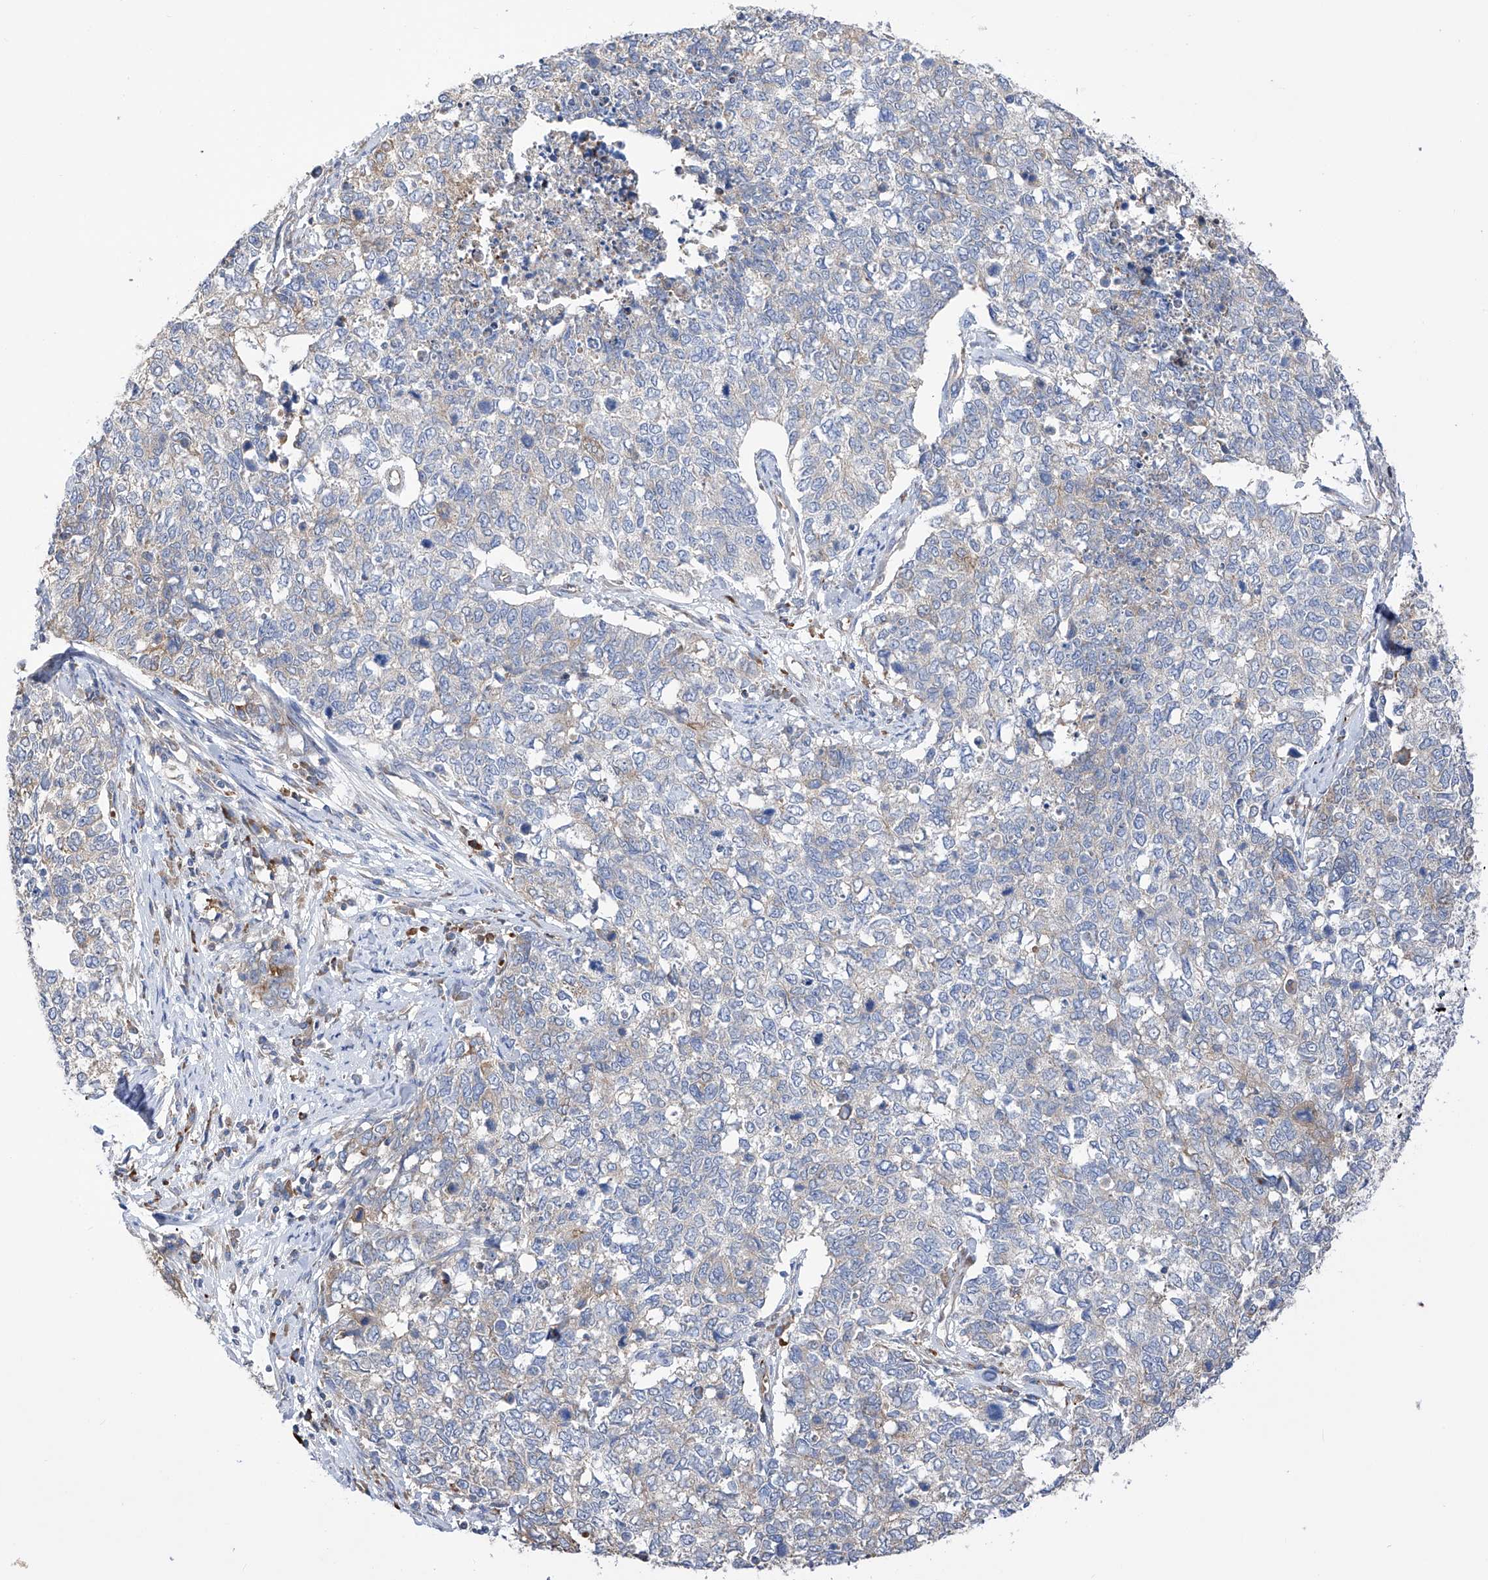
{"staining": {"intensity": "negative", "quantity": "none", "location": "none"}, "tissue": "cervical cancer", "cell_type": "Tumor cells", "image_type": "cancer", "snomed": [{"axis": "morphology", "description": "Squamous cell carcinoma, NOS"}, {"axis": "topography", "description": "Cervix"}], "caption": "IHC micrograph of neoplastic tissue: human cervical cancer (squamous cell carcinoma) stained with DAB shows no significant protein expression in tumor cells.", "gene": "NFATC4", "patient": {"sex": "female", "age": 63}}